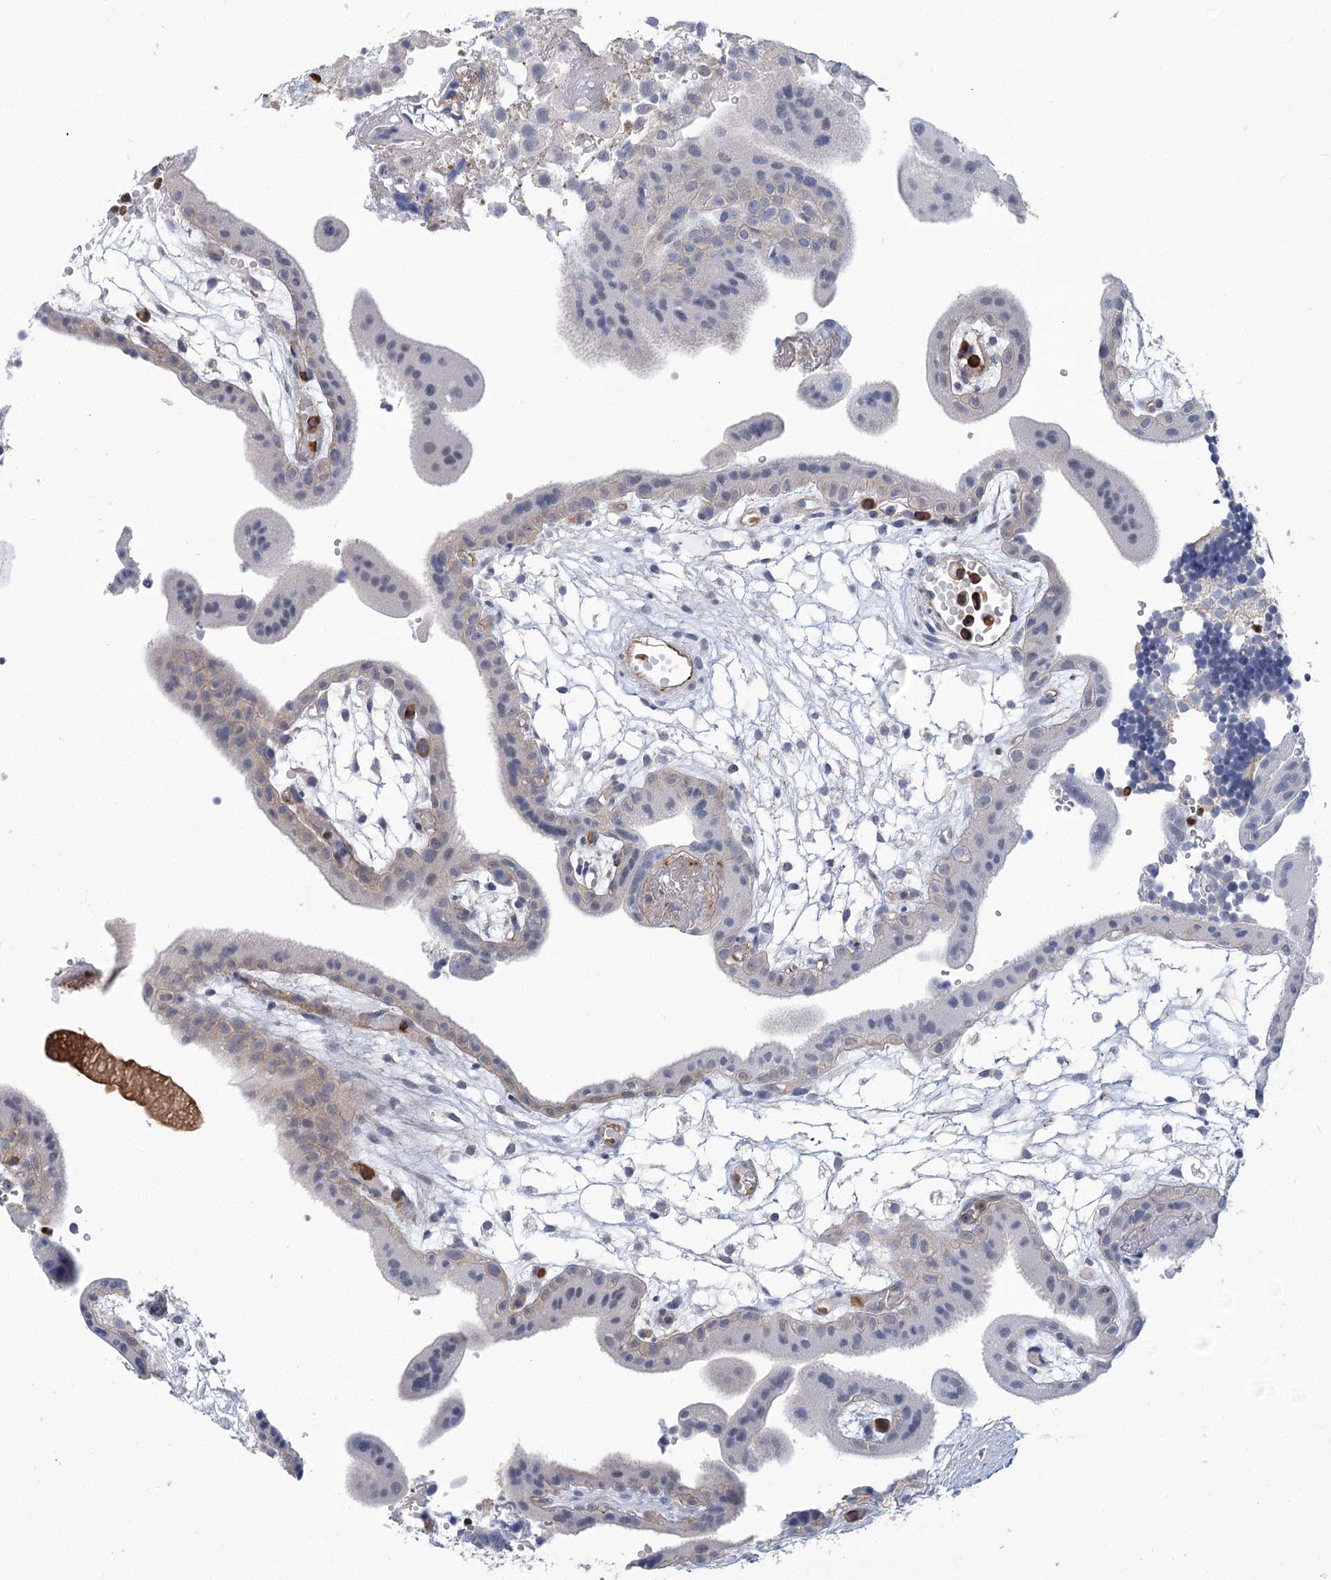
{"staining": {"intensity": "negative", "quantity": "none", "location": "none"}, "tissue": "placenta", "cell_type": "Trophoblastic cells", "image_type": "normal", "snomed": [{"axis": "morphology", "description": "Normal tissue, NOS"}, {"axis": "topography", "description": "Placenta"}], "caption": "This image is of benign placenta stained with immunohistochemistry (IHC) to label a protein in brown with the nuclei are counter-stained blue. There is no expression in trophoblastic cells. Nuclei are stained in blue.", "gene": "THAP6", "patient": {"sex": "female", "age": 18}}